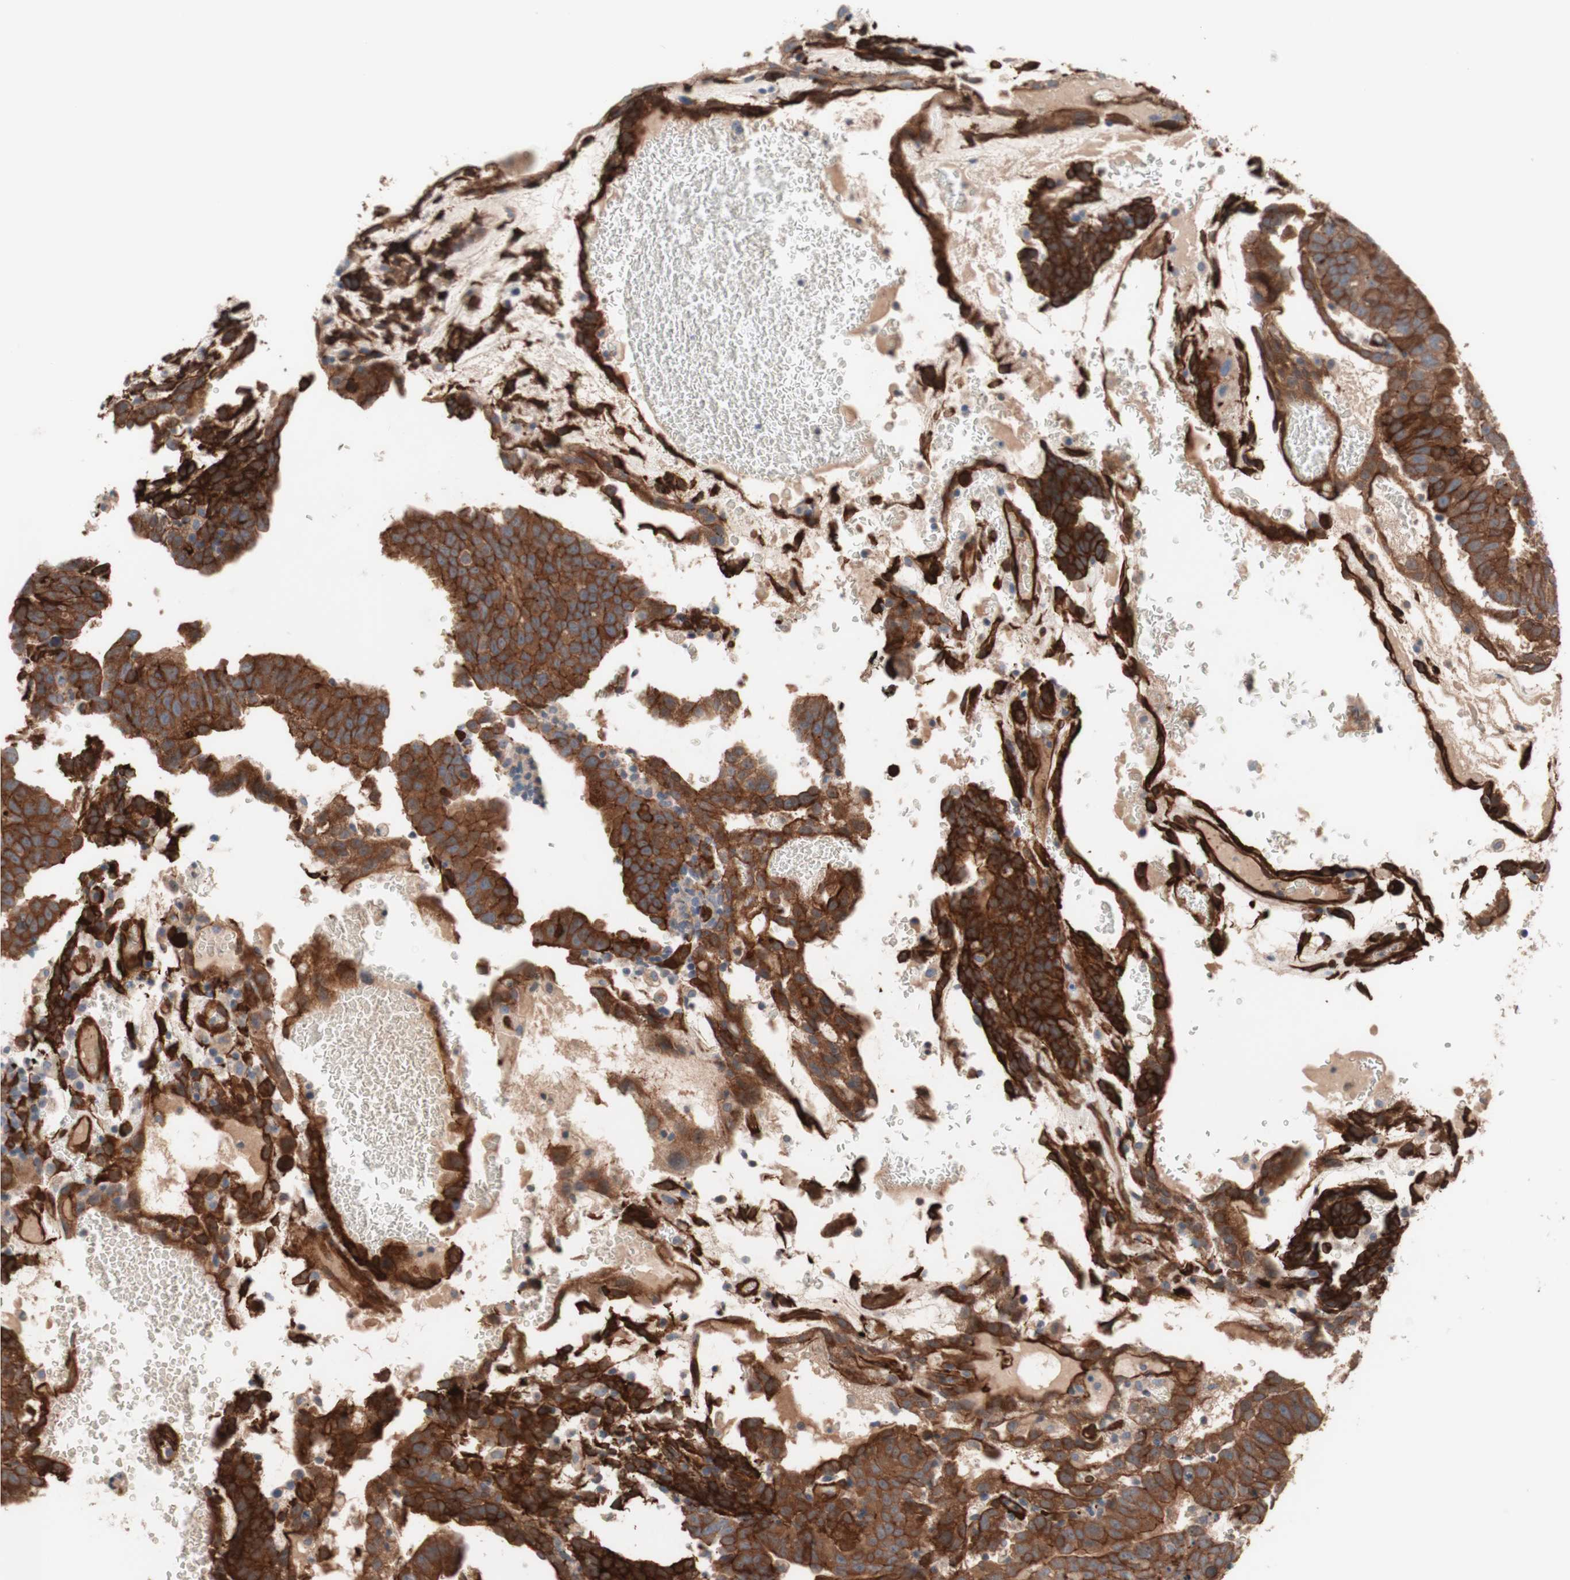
{"staining": {"intensity": "strong", "quantity": ">75%", "location": "cytoplasmic/membranous"}, "tissue": "testis cancer", "cell_type": "Tumor cells", "image_type": "cancer", "snomed": [{"axis": "morphology", "description": "Seminoma, NOS"}, {"axis": "morphology", "description": "Carcinoma, Embryonal, NOS"}, {"axis": "topography", "description": "Testis"}], "caption": "Embryonal carcinoma (testis) tissue exhibits strong cytoplasmic/membranous positivity in about >75% of tumor cells", "gene": "CNN3", "patient": {"sex": "male", "age": 52}}